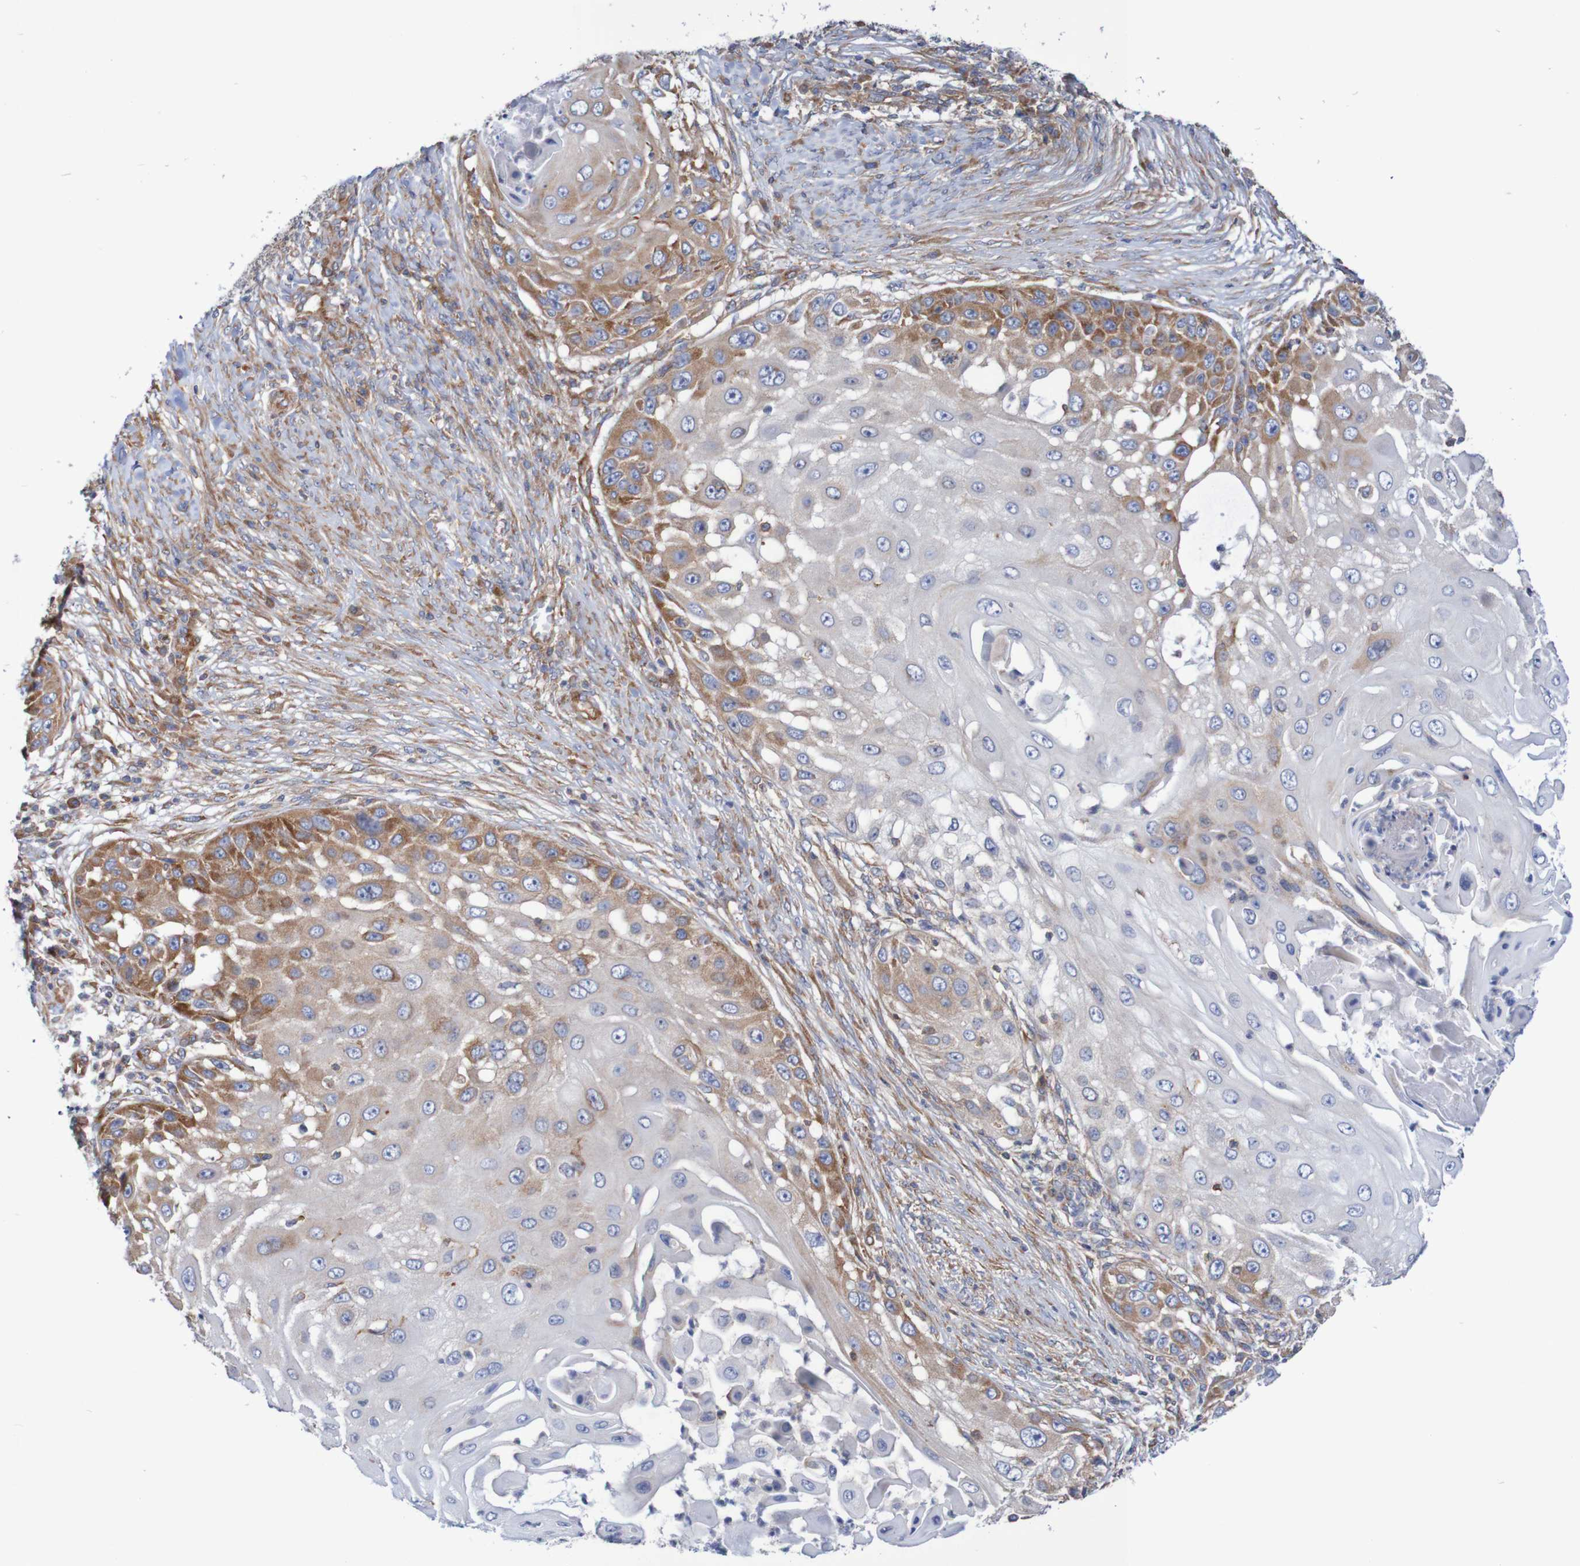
{"staining": {"intensity": "moderate", "quantity": "25%-75%", "location": "cytoplasmic/membranous"}, "tissue": "skin cancer", "cell_type": "Tumor cells", "image_type": "cancer", "snomed": [{"axis": "morphology", "description": "Squamous cell carcinoma, NOS"}, {"axis": "topography", "description": "Skin"}], "caption": "DAB immunohistochemical staining of human skin cancer demonstrates moderate cytoplasmic/membranous protein staining in approximately 25%-75% of tumor cells.", "gene": "FXR2", "patient": {"sex": "female", "age": 44}}